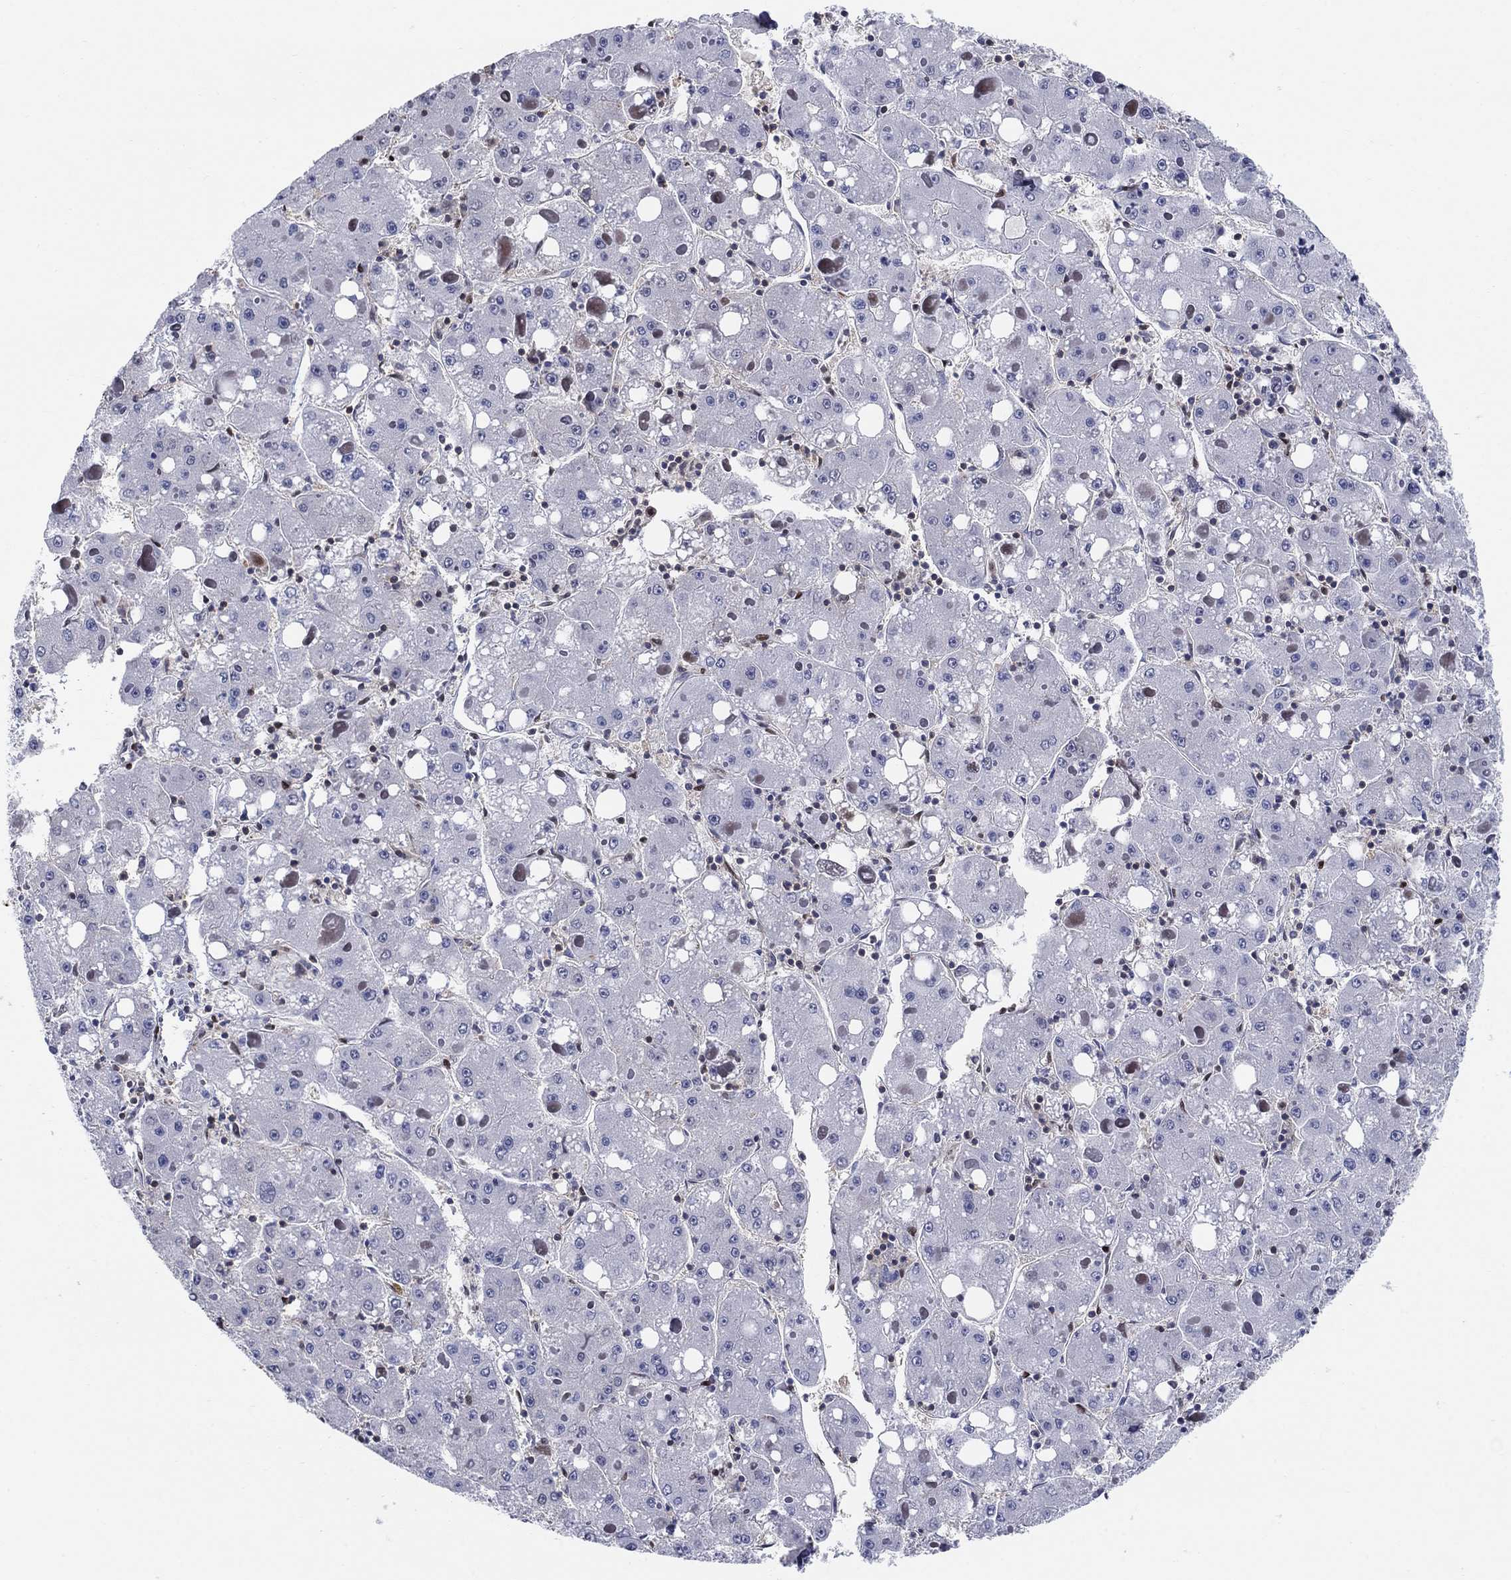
{"staining": {"intensity": "negative", "quantity": "none", "location": "none"}, "tissue": "liver cancer", "cell_type": "Tumor cells", "image_type": "cancer", "snomed": [{"axis": "morphology", "description": "Carcinoma, Hepatocellular, NOS"}, {"axis": "topography", "description": "Liver"}], "caption": "This is an immunohistochemistry image of human hepatocellular carcinoma (liver). There is no expression in tumor cells.", "gene": "CENPE", "patient": {"sex": "male", "age": 73}}